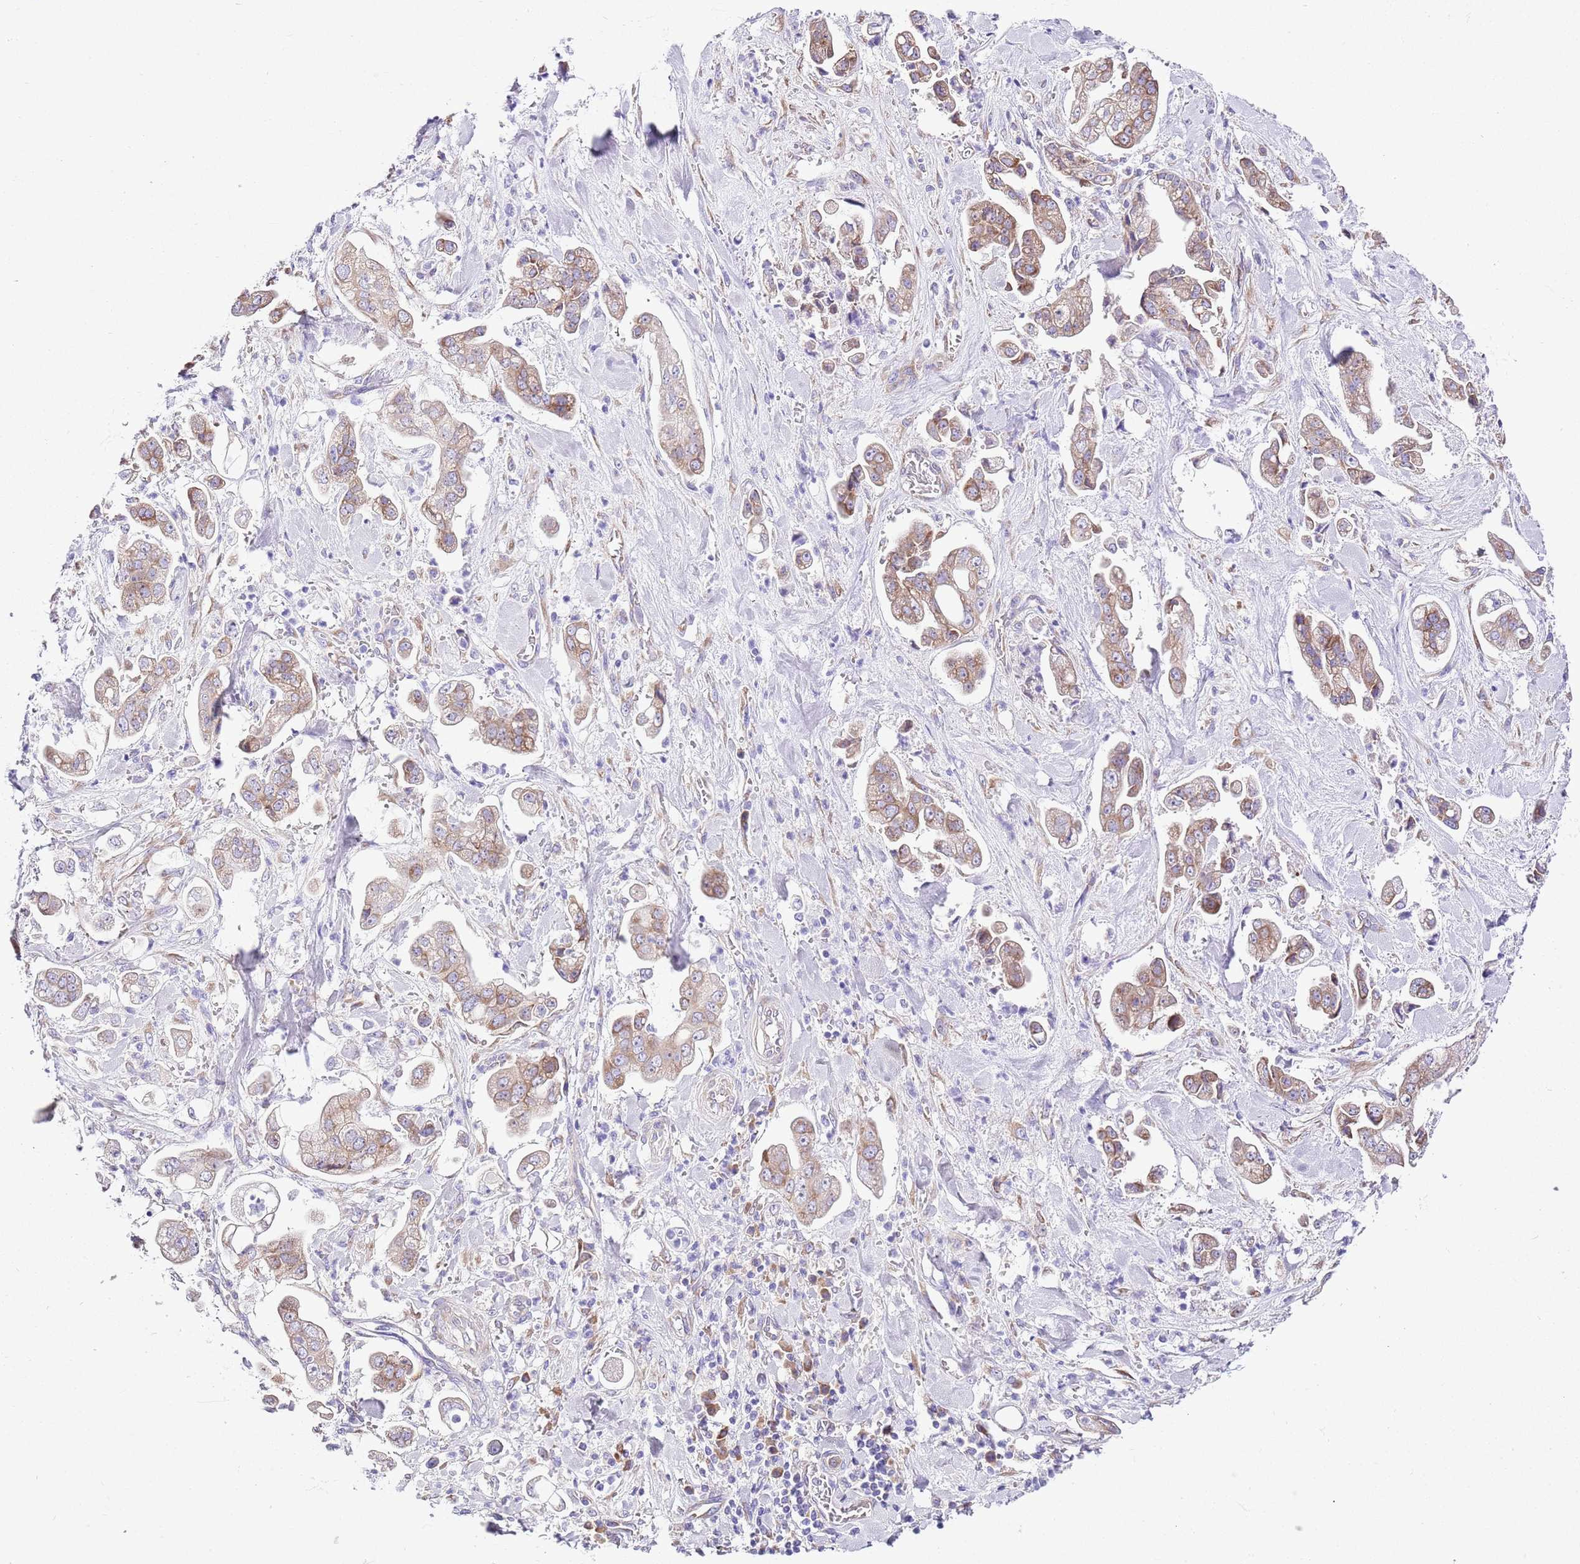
{"staining": {"intensity": "moderate", "quantity": "25%-75%", "location": "cytoplasmic/membranous"}, "tissue": "stomach cancer", "cell_type": "Tumor cells", "image_type": "cancer", "snomed": [{"axis": "morphology", "description": "Adenocarcinoma, NOS"}, {"axis": "topography", "description": "Stomach"}], "caption": "This photomicrograph shows immunohistochemistry (IHC) staining of human adenocarcinoma (stomach), with medium moderate cytoplasmic/membranous staining in approximately 25%-75% of tumor cells.", "gene": "RPS10", "patient": {"sex": "male", "age": 62}}